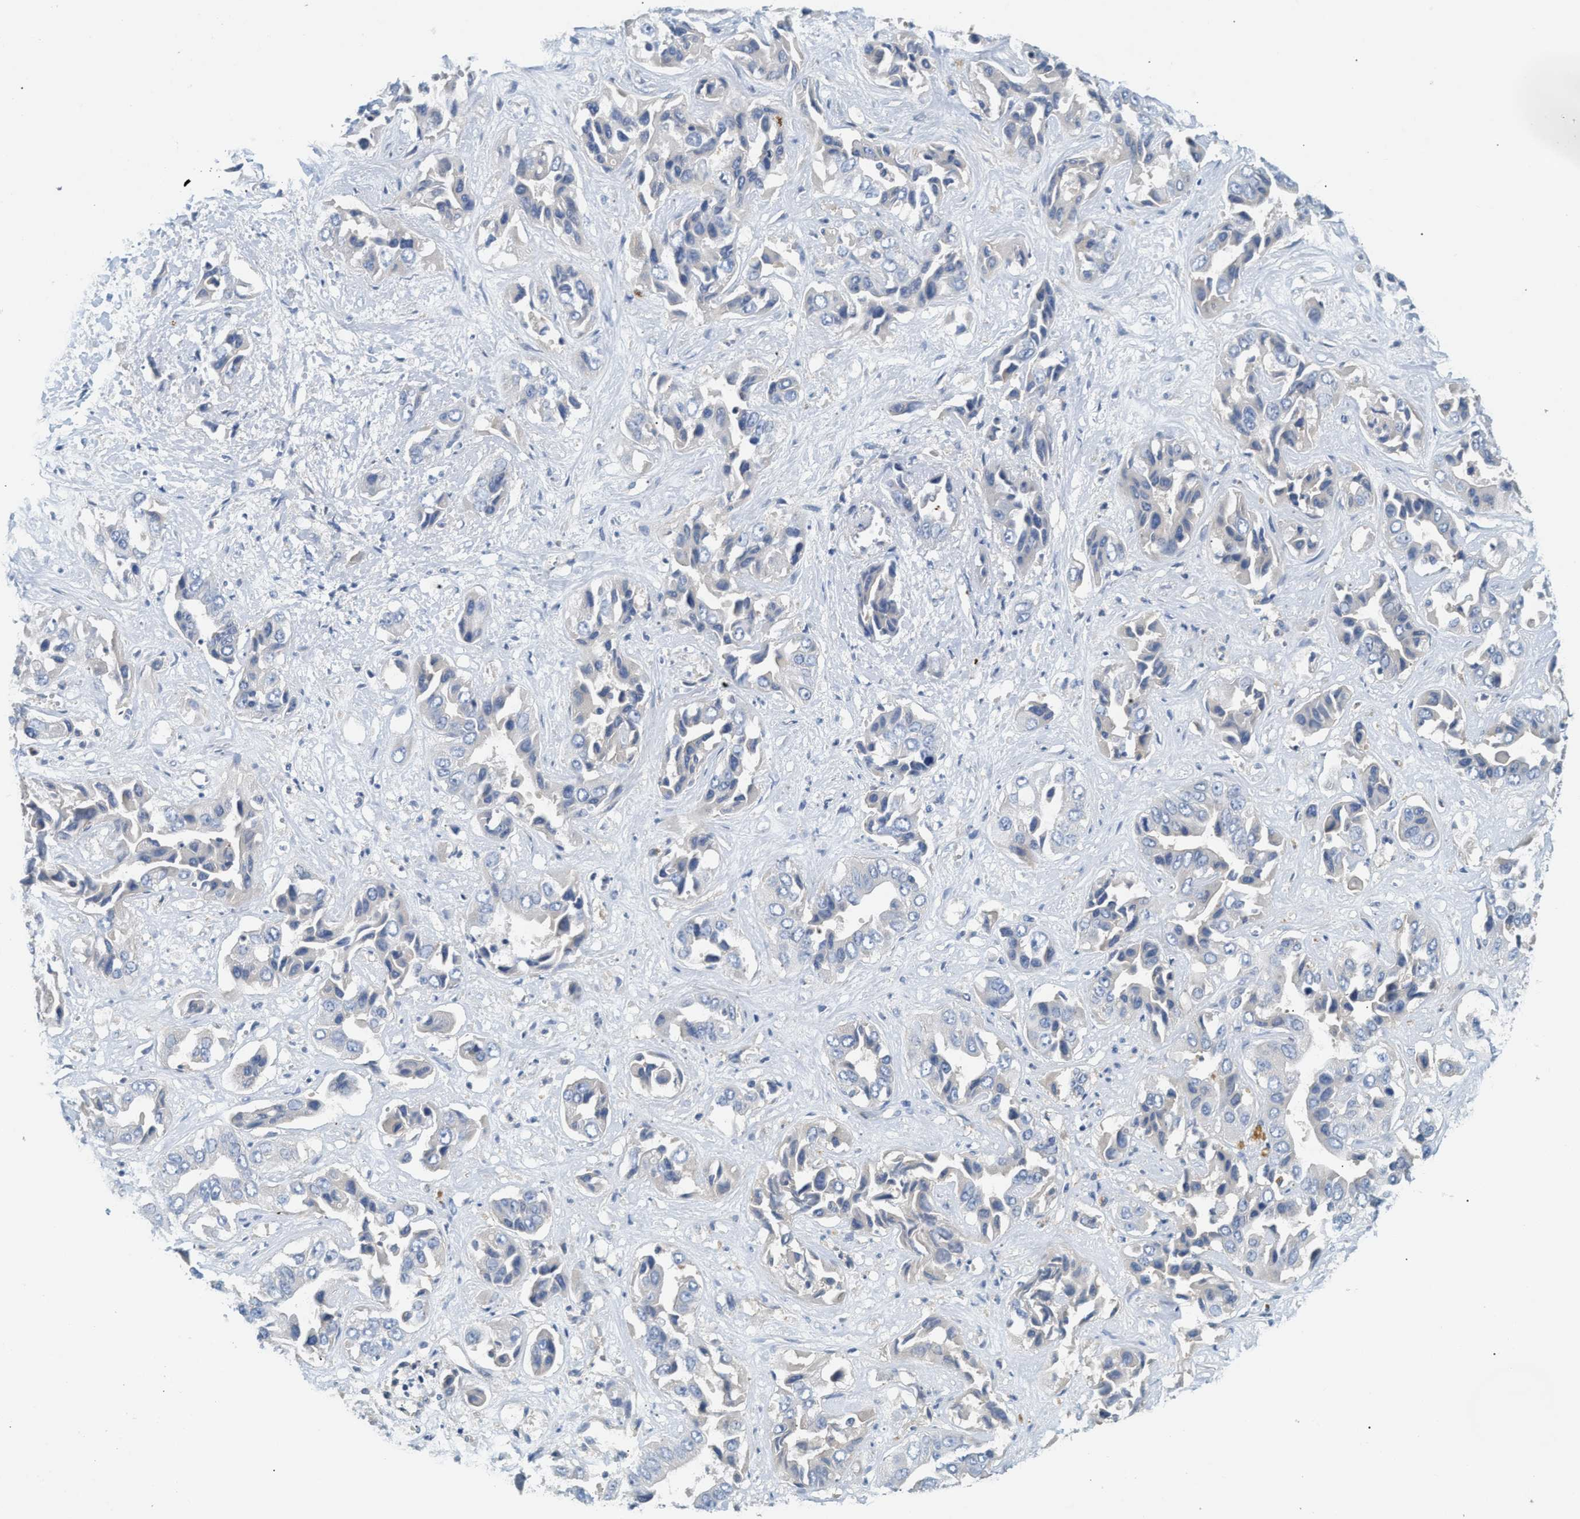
{"staining": {"intensity": "negative", "quantity": "none", "location": "none"}, "tissue": "liver cancer", "cell_type": "Tumor cells", "image_type": "cancer", "snomed": [{"axis": "morphology", "description": "Cholangiocarcinoma"}, {"axis": "topography", "description": "Liver"}], "caption": "Protein analysis of liver cancer (cholangiocarcinoma) displays no significant positivity in tumor cells.", "gene": "NSUN7", "patient": {"sex": "female", "age": 52}}